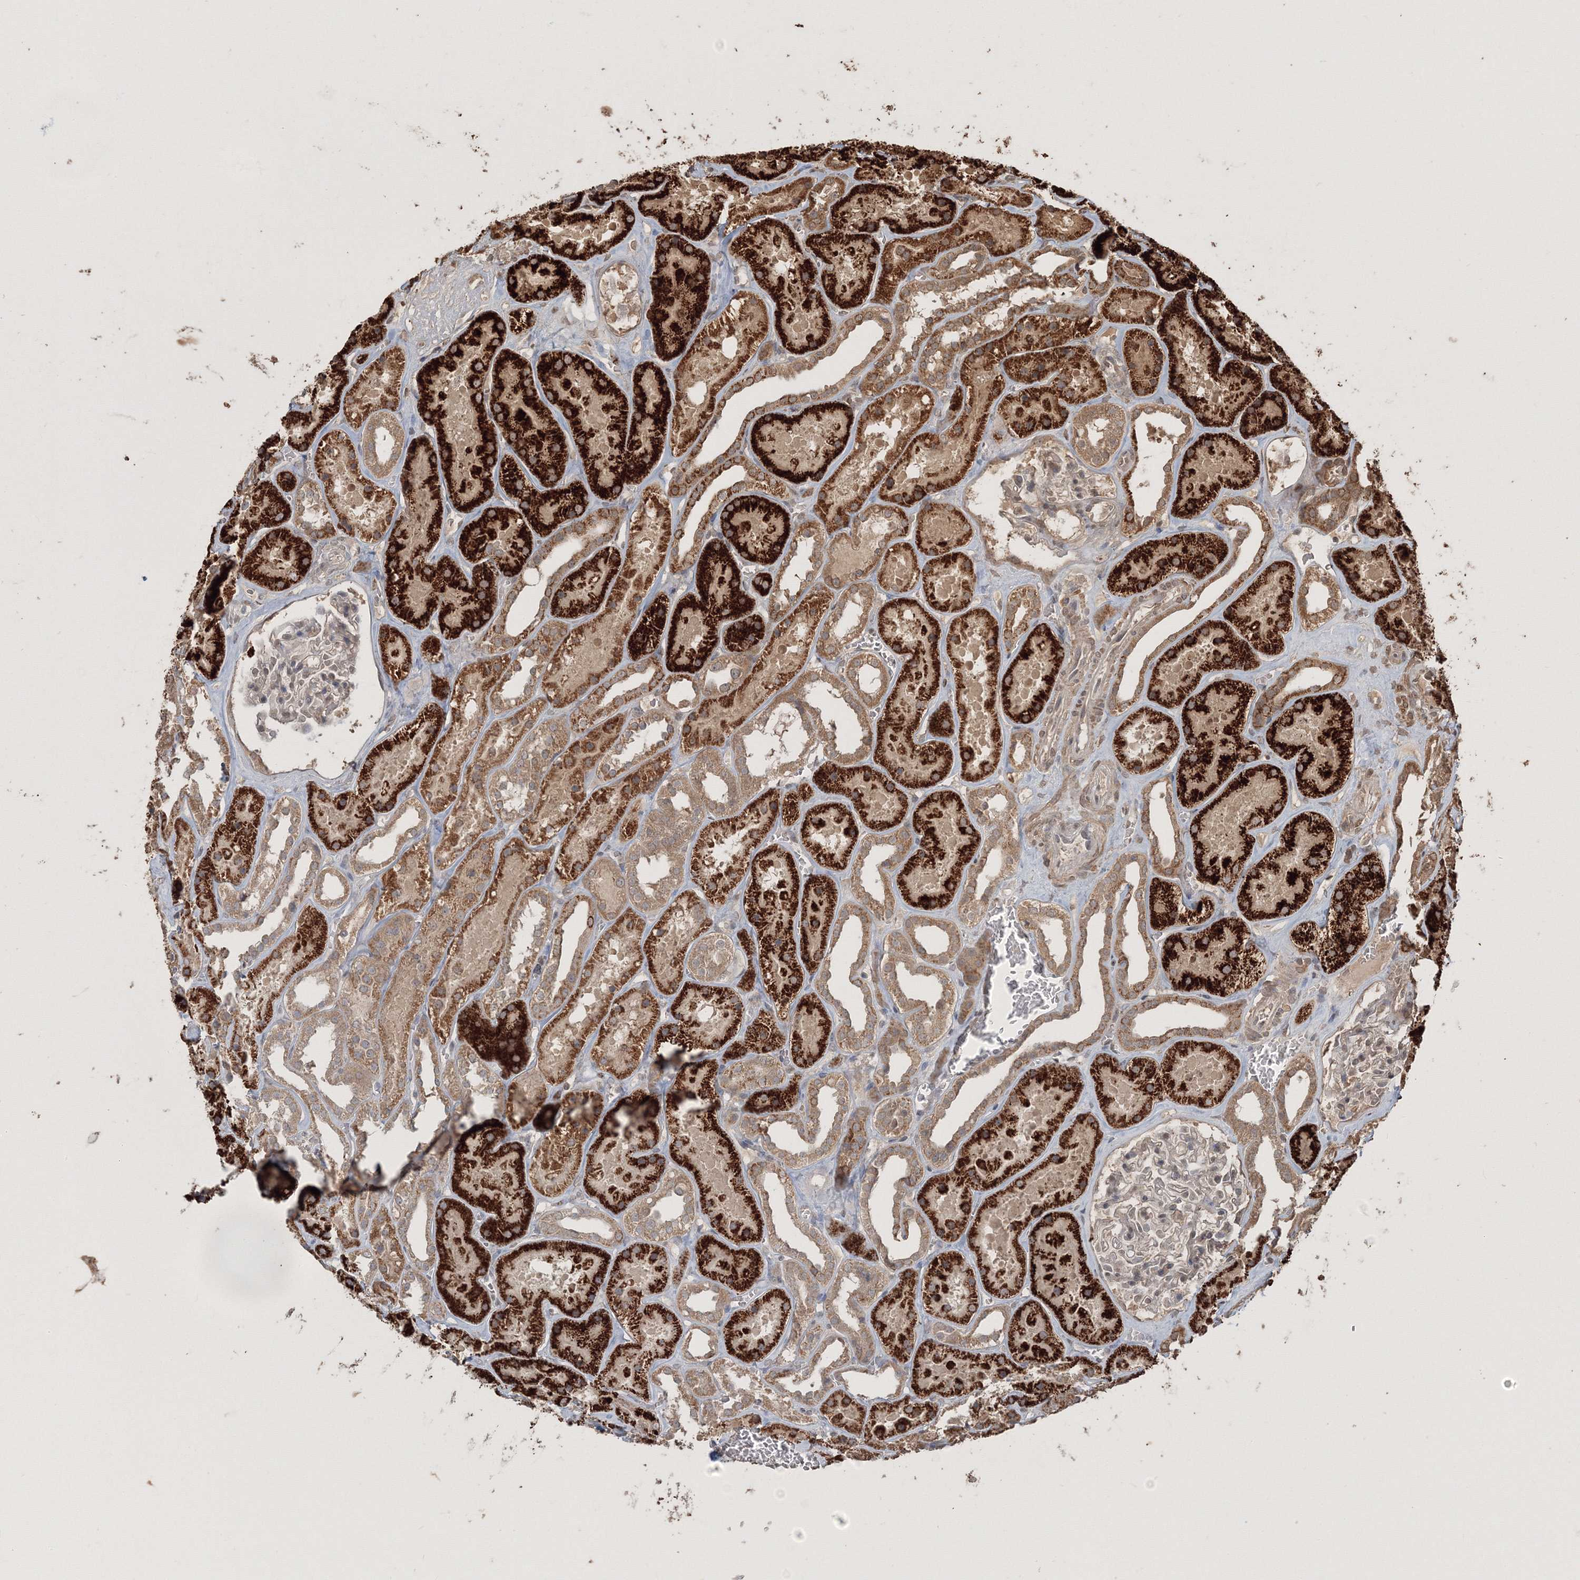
{"staining": {"intensity": "weak", "quantity": "<25%", "location": "cytoplasmic/membranous"}, "tissue": "kidney", "cell_type": "Cells in glomeruli", "image_type": "normal", "snomed": [{"axis": "morphology", "description": "Normal tissue, NOS"}, {"axis": "topography", "description": "Kidney"}], "caption": "DAB immunohistochemical staining of unremarkable kidney exhibits no significant expression in cells in glomeruli.", "gene": "CCDC122", "patient": {"sex": "female", "age": 41}}